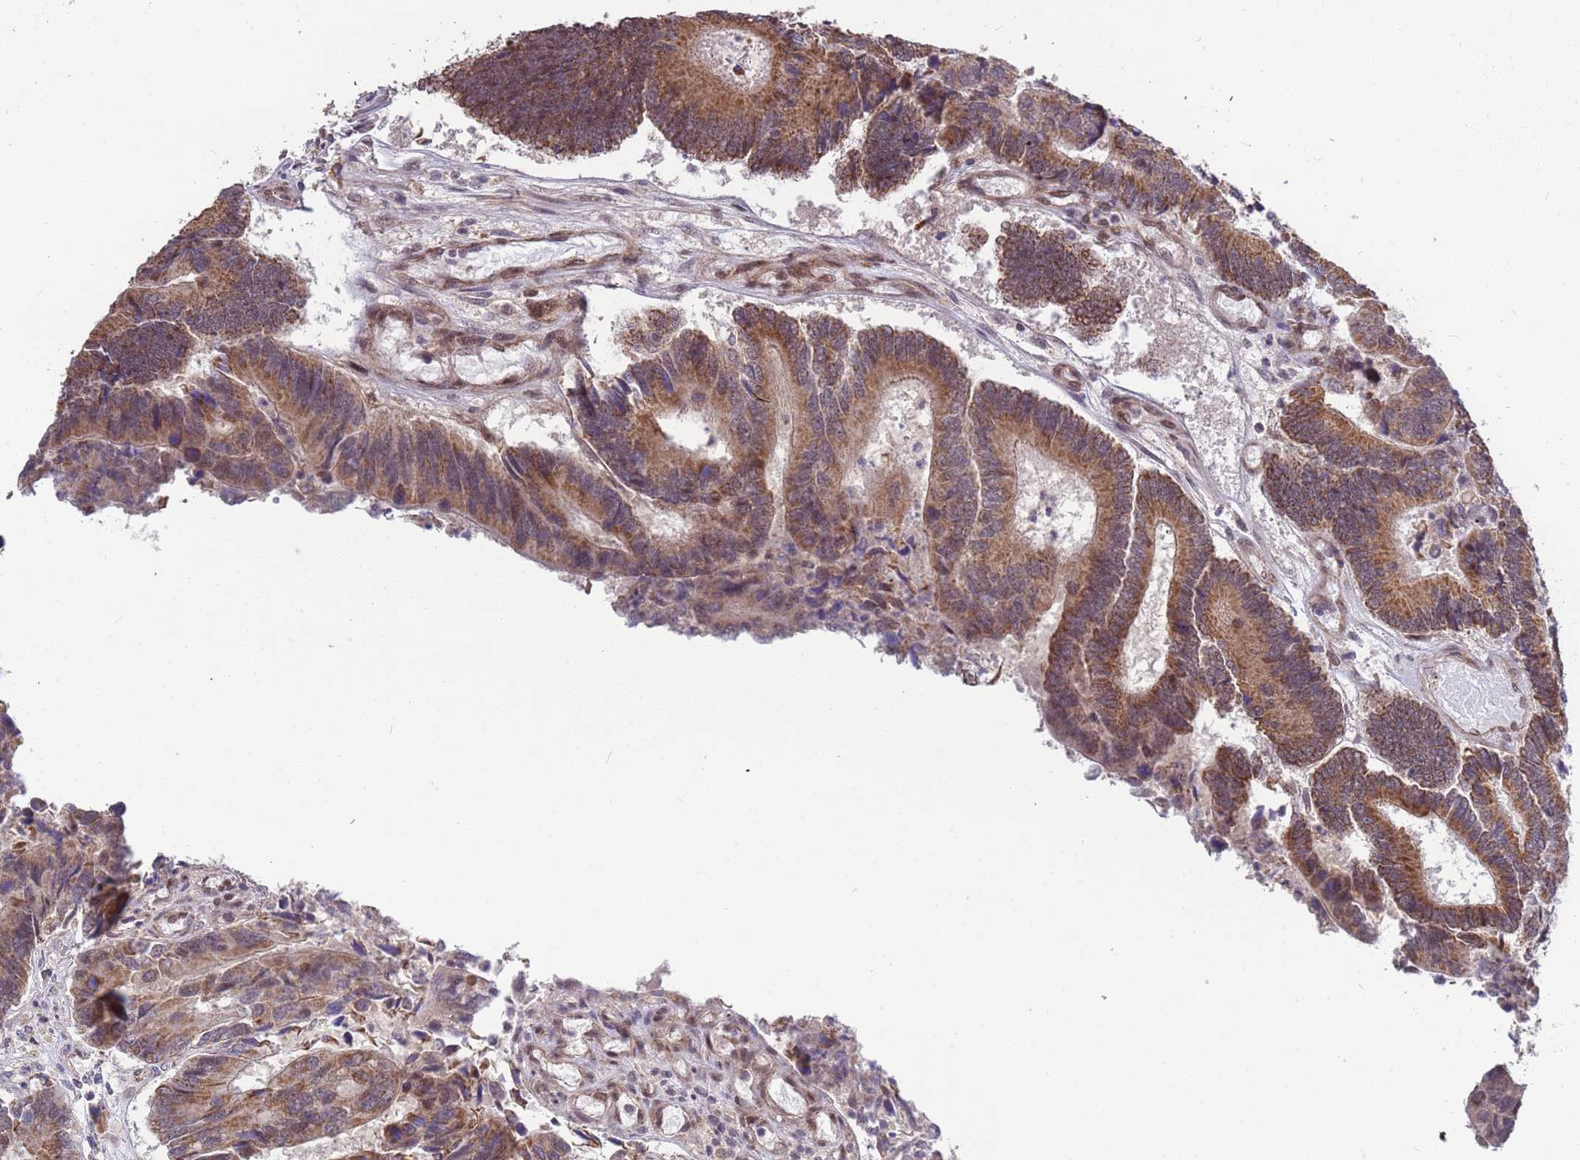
{"staining": {"intensity": "moderate", "quantity": ">75%", "location": "cytoplasmic/membranous"}, "tissue": "colorectal cancer", "cell_type": "Tumor cells", "image_type": "cancer", "snomed": [{"axis": "morphology", "description": "Adenocarcinoma, NOS"}, {"axis": "topography", "description": "Colon"}], "caption": "Protein staining of colorectal adenocarcinoma tissue shows moderate cytoplasmic/membranous positivity in about >75% of tumor cells. Immunohistochemistry stains the protein of interest in brown and the nuclei are stained blue.", "gene": "DENND2B", "patient": {"sex": "female", "age": 67}}